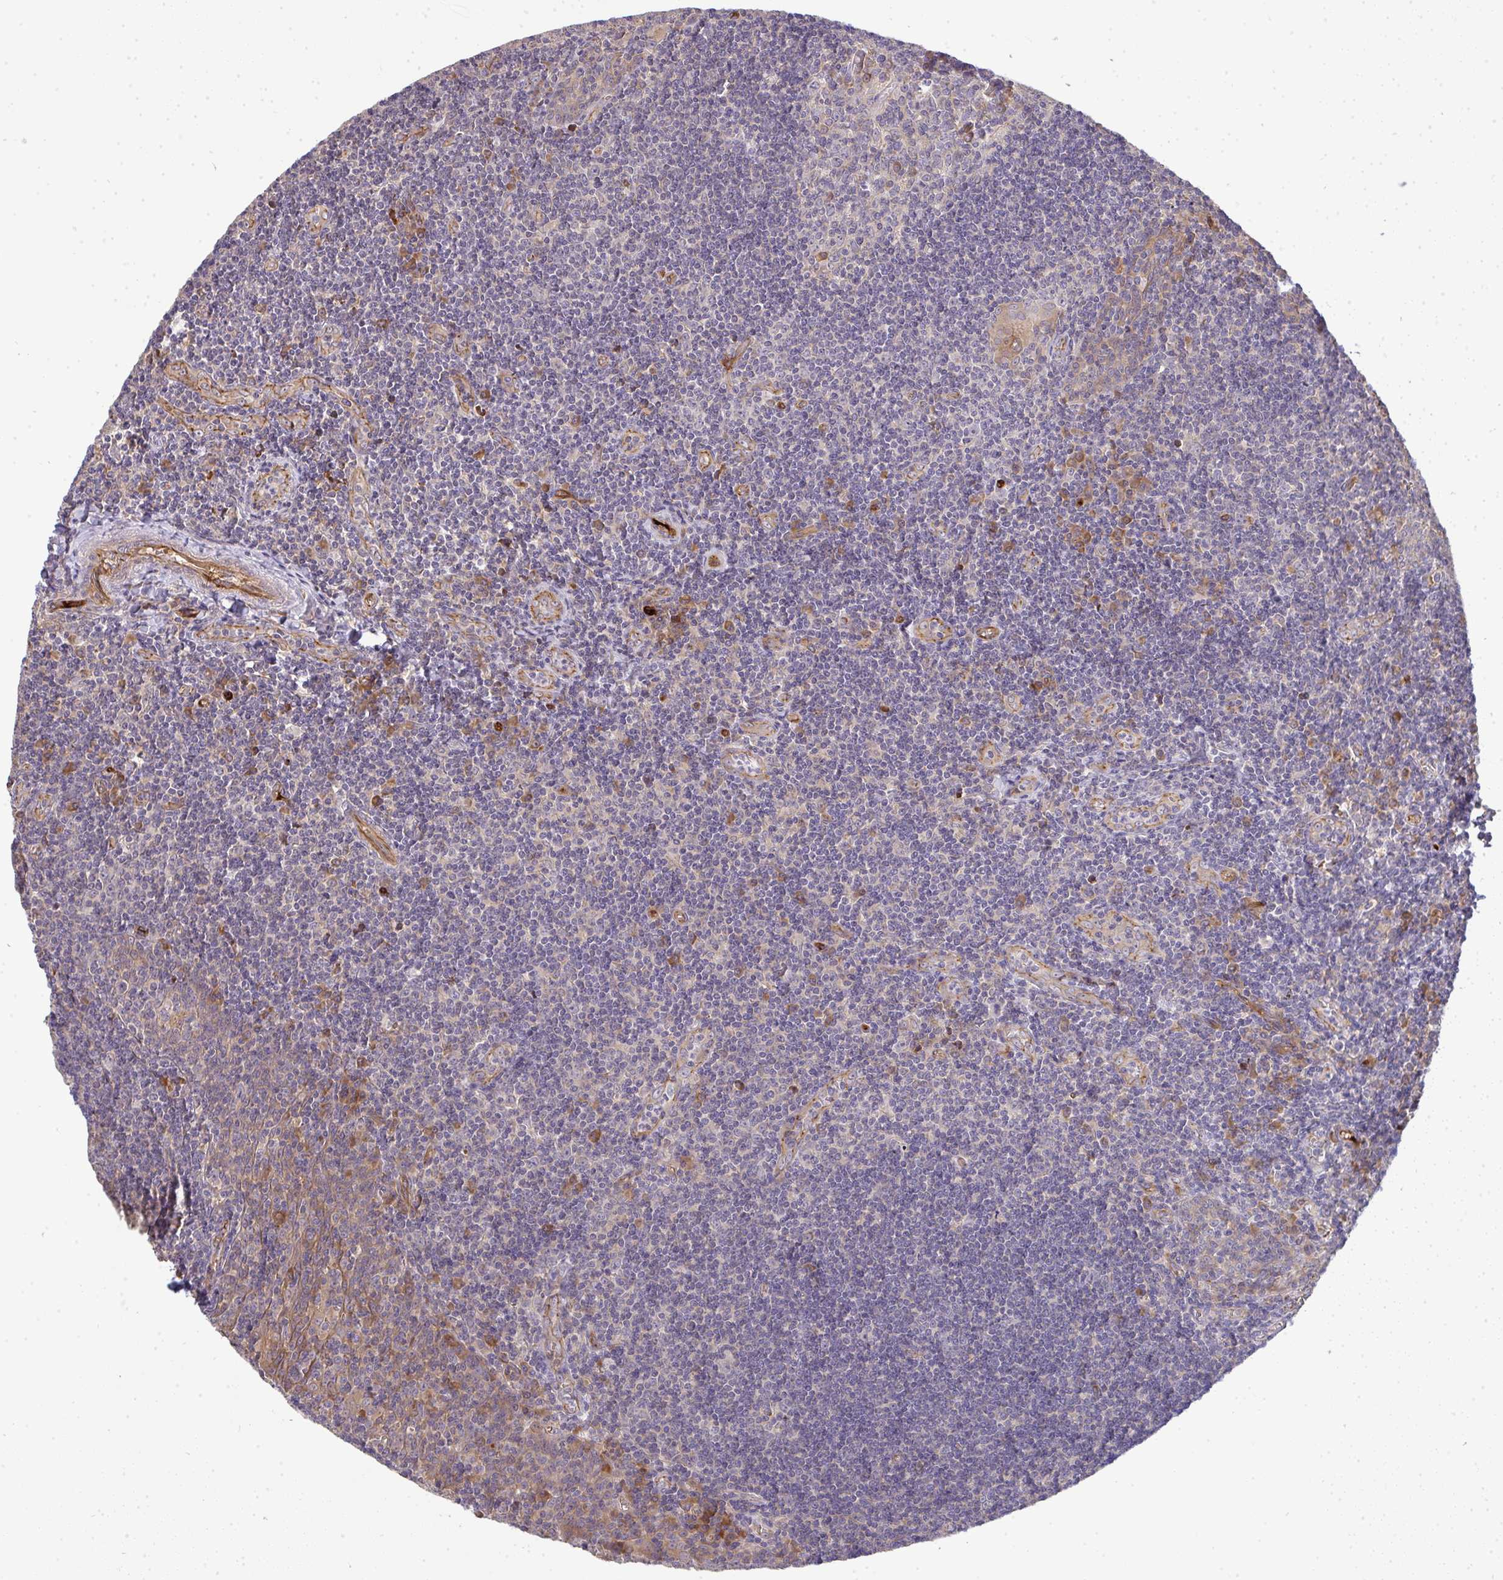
{"staining": {"intensity": "moderate", "quantity": "<25%", "location": "cytoplasmic/membranous"}, "tissue": "tonsil", "cell_type": "Germinal center cells", "image_type": "normal", "snomed": [{"axis": "morphology", "description": "Normal tissue, NOS"}, {"axis": "morphology", "description": "Inflammation, NOS"}, {"axis": "topography", "description": "Tonsil"}], "caption": "The micrograph shows immunohistochemical staining of unremarkable tonsil. There is moderate cytoplasmic/membranous expression is present in approximately <25% of germinal center cells.", "gene": "B4GALT6", "patient": {"sex": "female", "age": 31}}